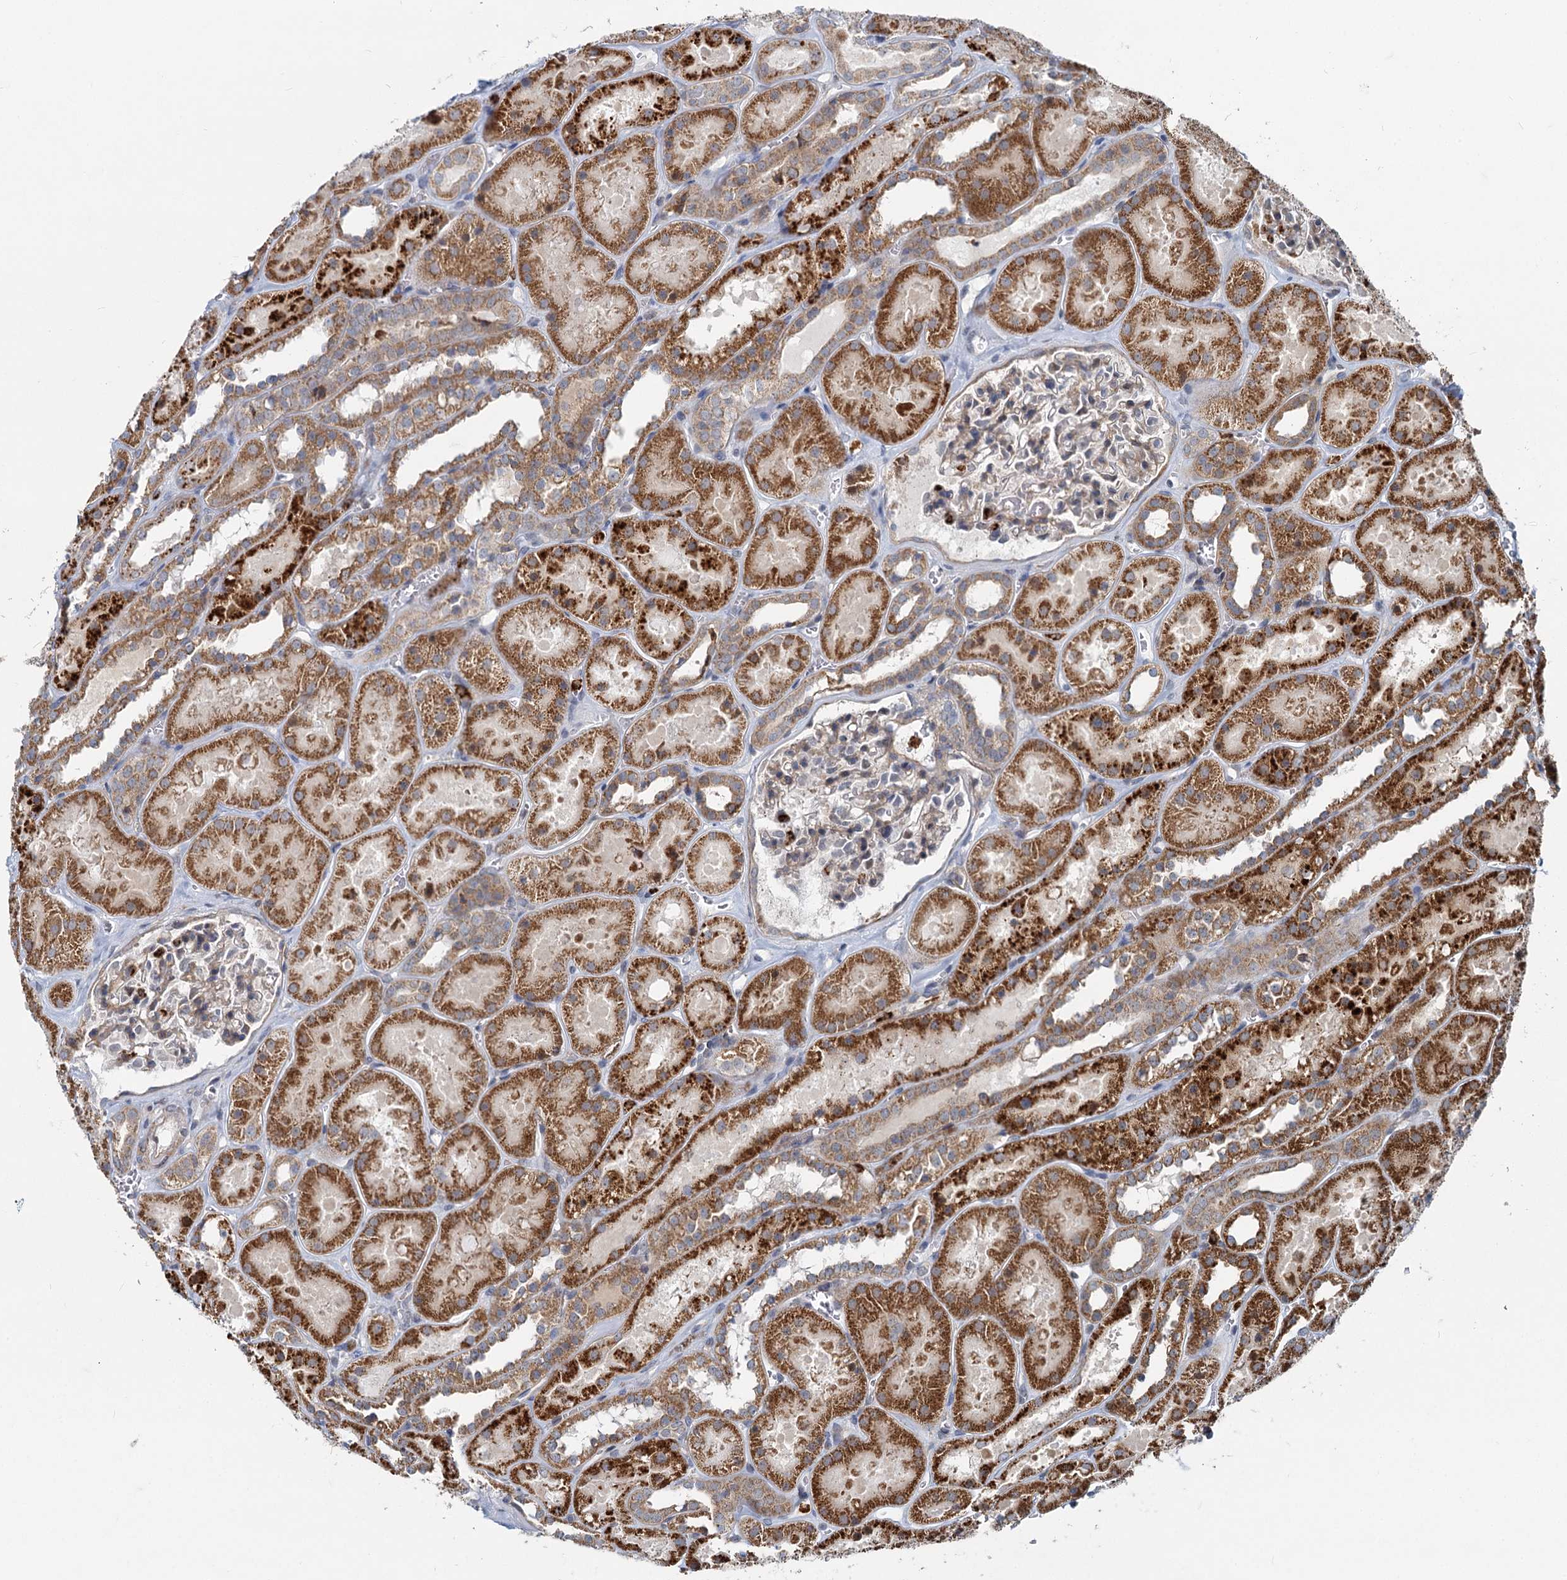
{"staining": {"intensity": "weak", "quantity": "25%-75%", "location": "cytoplasmic/membranous"}, "tissue": "kidney", "cell_type": "Cells in glomeruli", "image_type": "normal", "snomed": [{"axis": "morphology", "description": "Normal tissue, NOS"}, {"axis": "topography", "description": "Kidney"}], "caption": "Normal kidney exhibits weak cytoplasmic/membranous staining in approximately 25%-75% of cells in glomeruli, visualized by immunohistochemistry.", "gene": "ADCY2", "patient": {"sex": "female", "age": 41}}